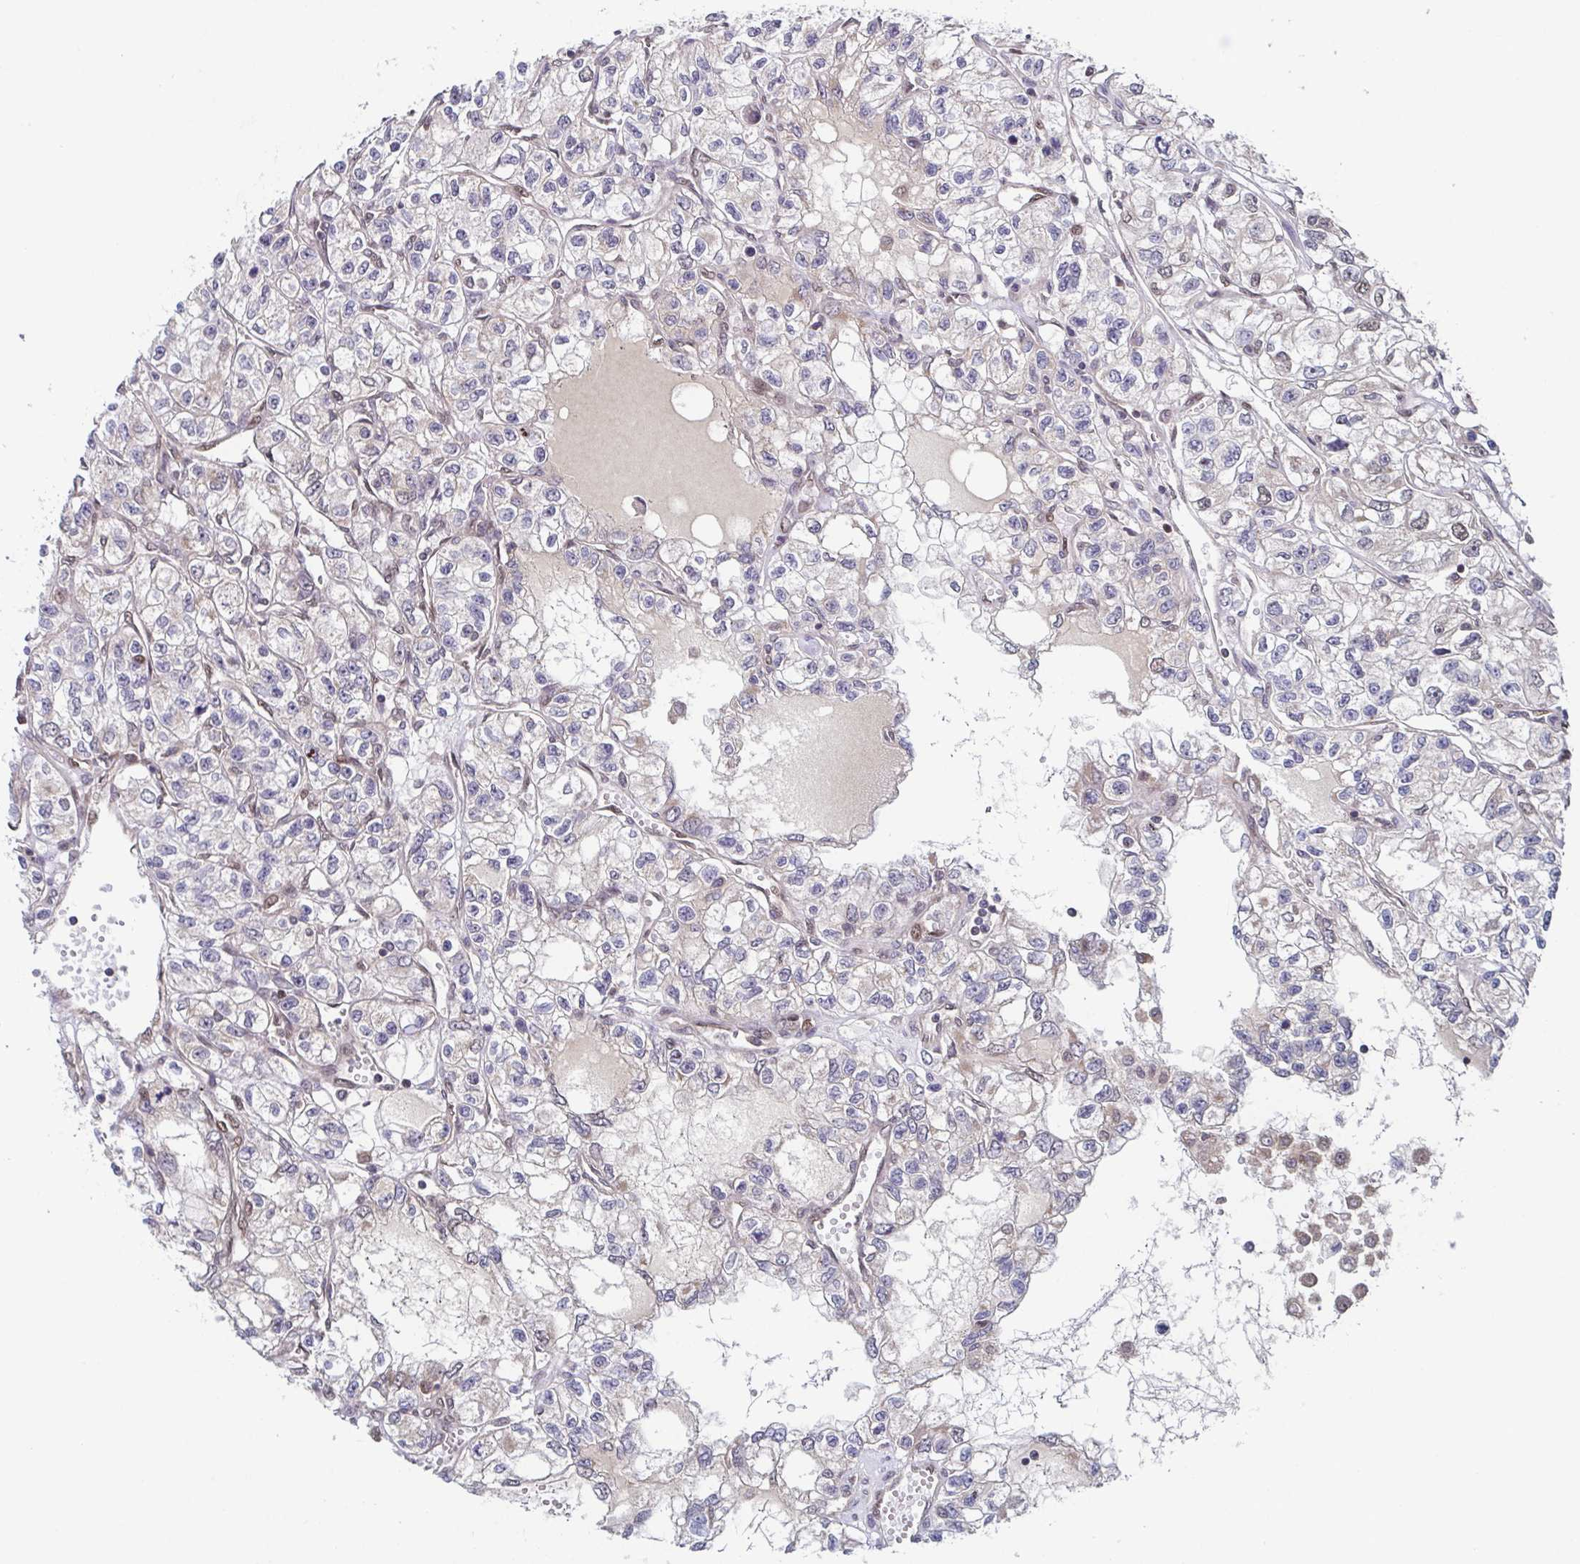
{"staining": {"intensity": "negative", "quantity": "none", "location": "none"}, "tissue": "renal cancer", "cell_type": "Tumor cells", "image_type": "cancer", "snomed": [{"axis": "morphology", "description": "Adenocarcinoma, NOS"}, {"axis": "topography", "description": "Kidney"}], "caption": "This is an immunohistochemistry (IHC) micrograph of human adenocarcinoma (renal). There is no positivity in tumor cells.", "gene": "TTC19", "patient": {"sex": "female", "age": 59}}